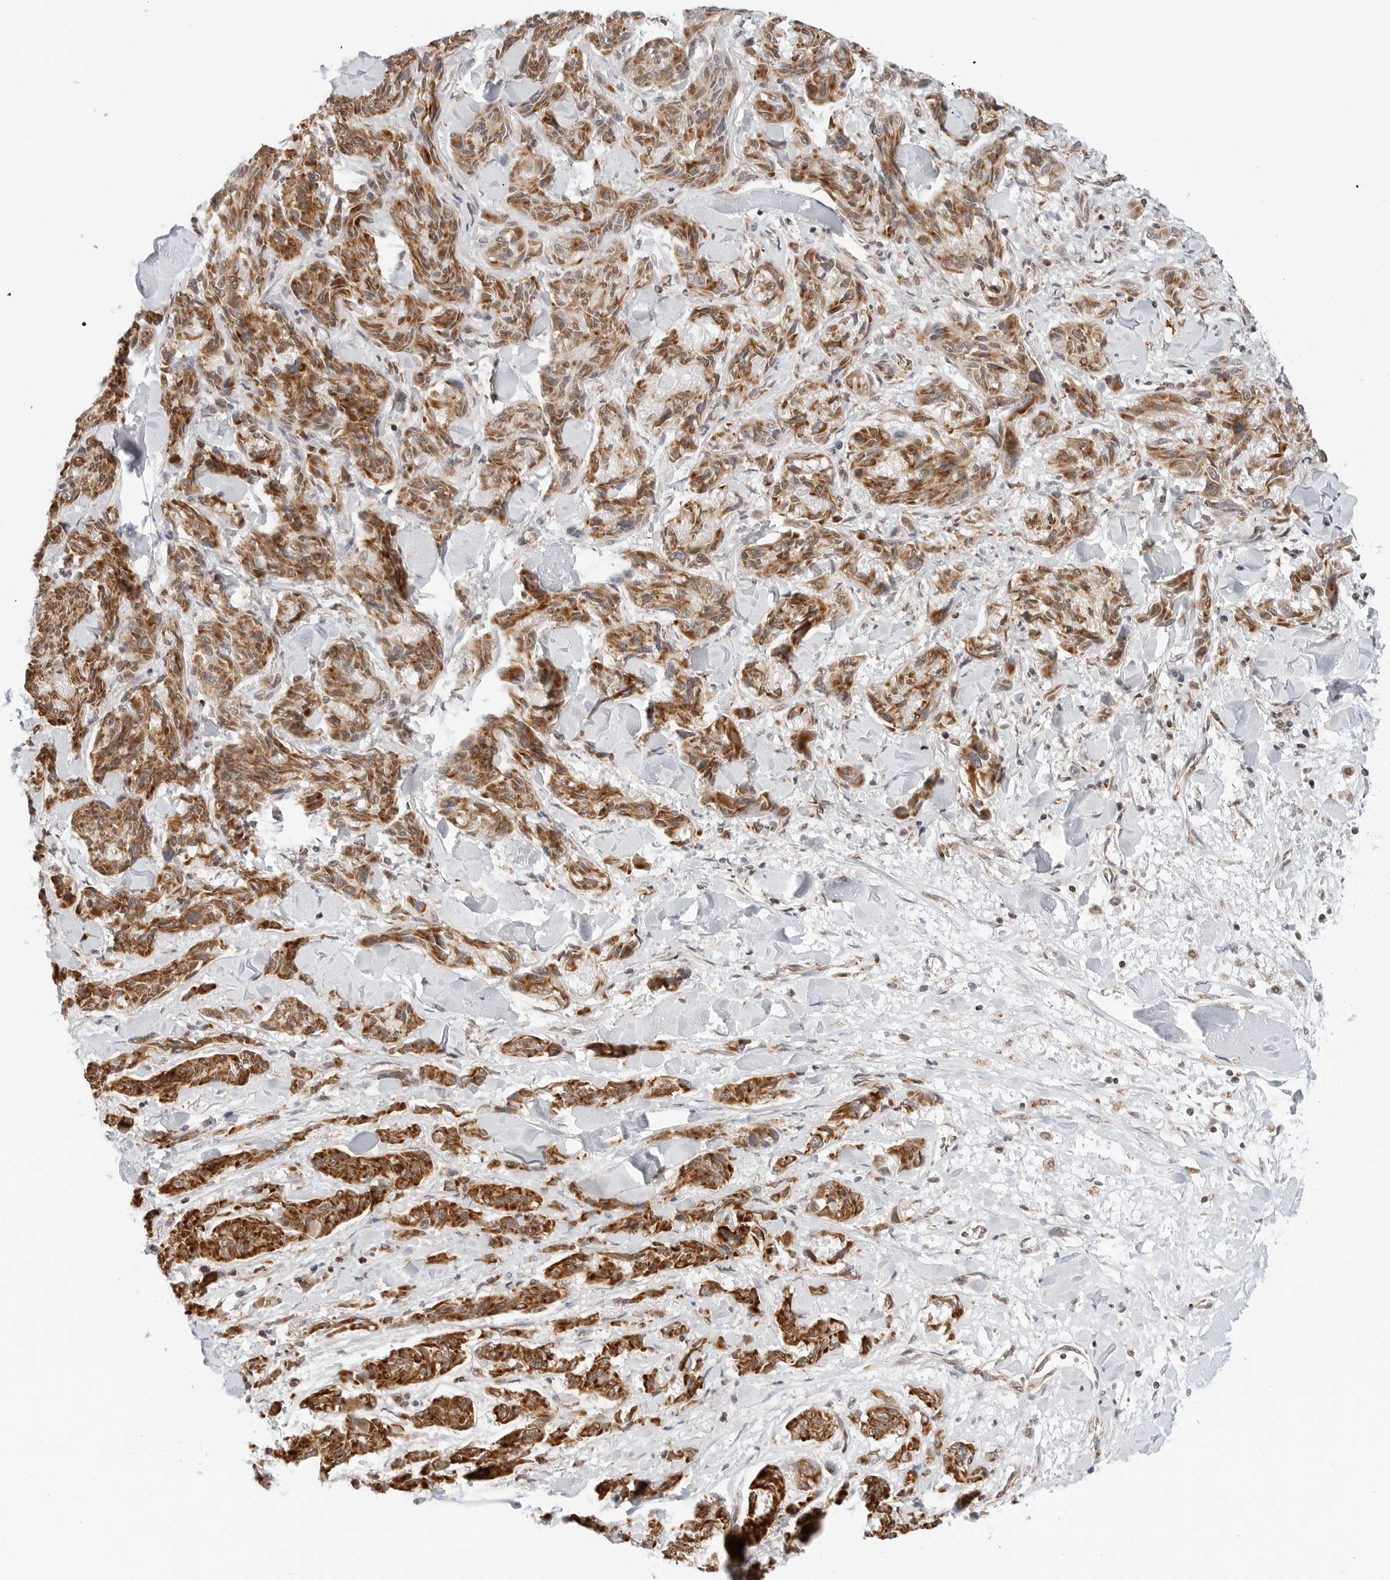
{"staining": {"intensity": "moderate", "quantity": ">75%", "location": "cytoplasmic/membranous"}, "tissue": "melanoma", "cell_type": "Tumor cells", "image_type": "cancer", "snomed": [{"axis": "morphology", "description": "Malignant melanoma, NOS"}, {"axis": "topography", "description": "Skin"}], "caption": "The photomicrograph shows a brown stain indicating the presence of a protein in the cytoplasmic/membranous of tumor cells in malignant melanoma.", "gene": "DYRK4", "patient": {"sex": "male", "age": 53}}